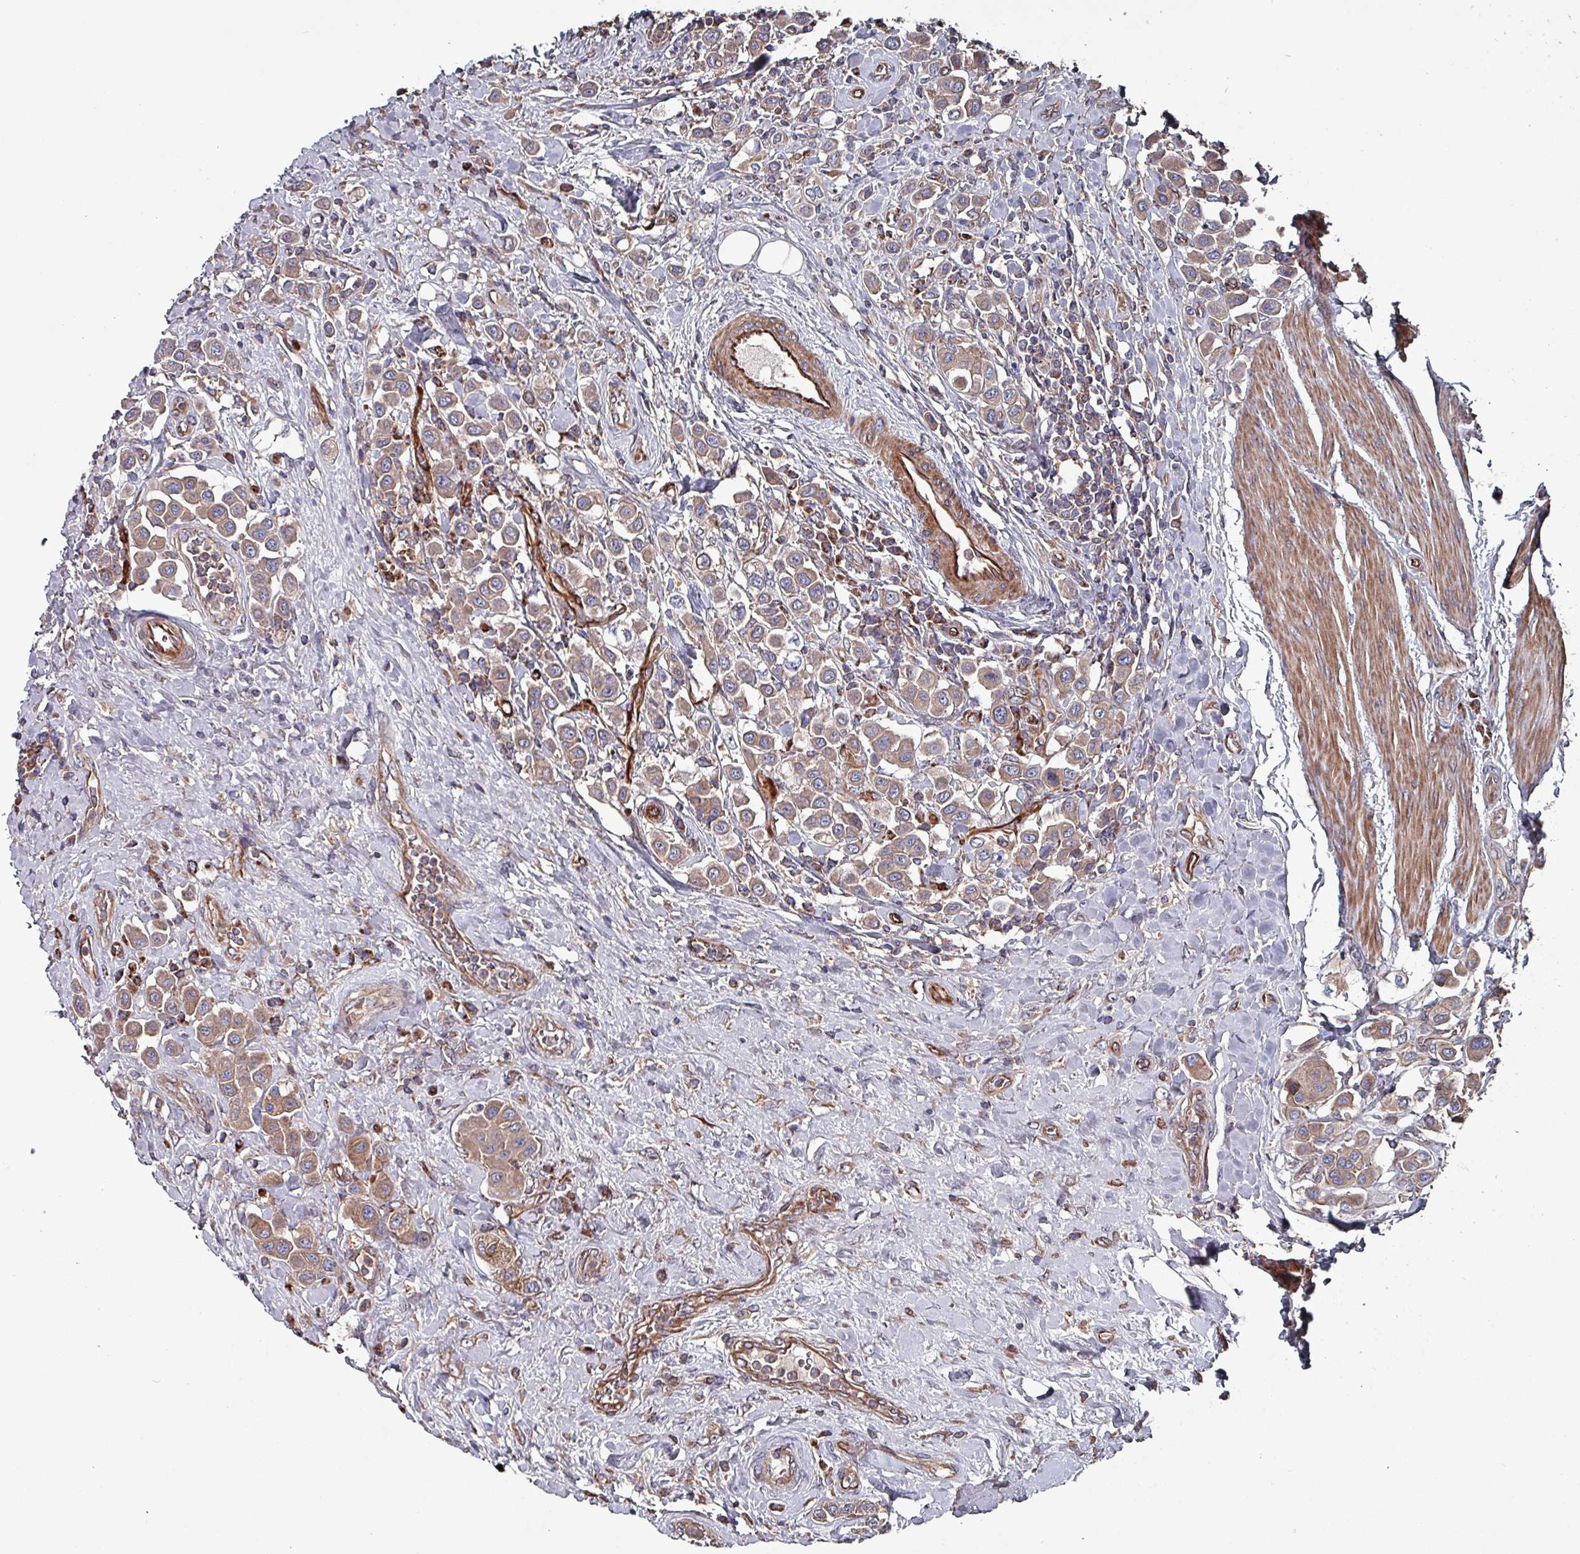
{"staining": {"intensity": "weak", "quantity": ">75%", "location": "cytoplasmic/membranous"}, "tissue": "urothelial cancer", "cell_type": "Tumor cells", "image_type": "cancer", "snomed": [{"axis": "morphology", "description": "Urothelial carcinoma, High grade"}, {"axis": "topography", "description": "Urinary bladder"}], "caption": "The photomicrograph exhibits staining of urothelial carcinoma (high-grade), revealing weak cytoplasmic/membranous protein positivity (brown color) within tumor cells.", "gene": "ANO10", "patient": {"sex": "male", "age": 50}}